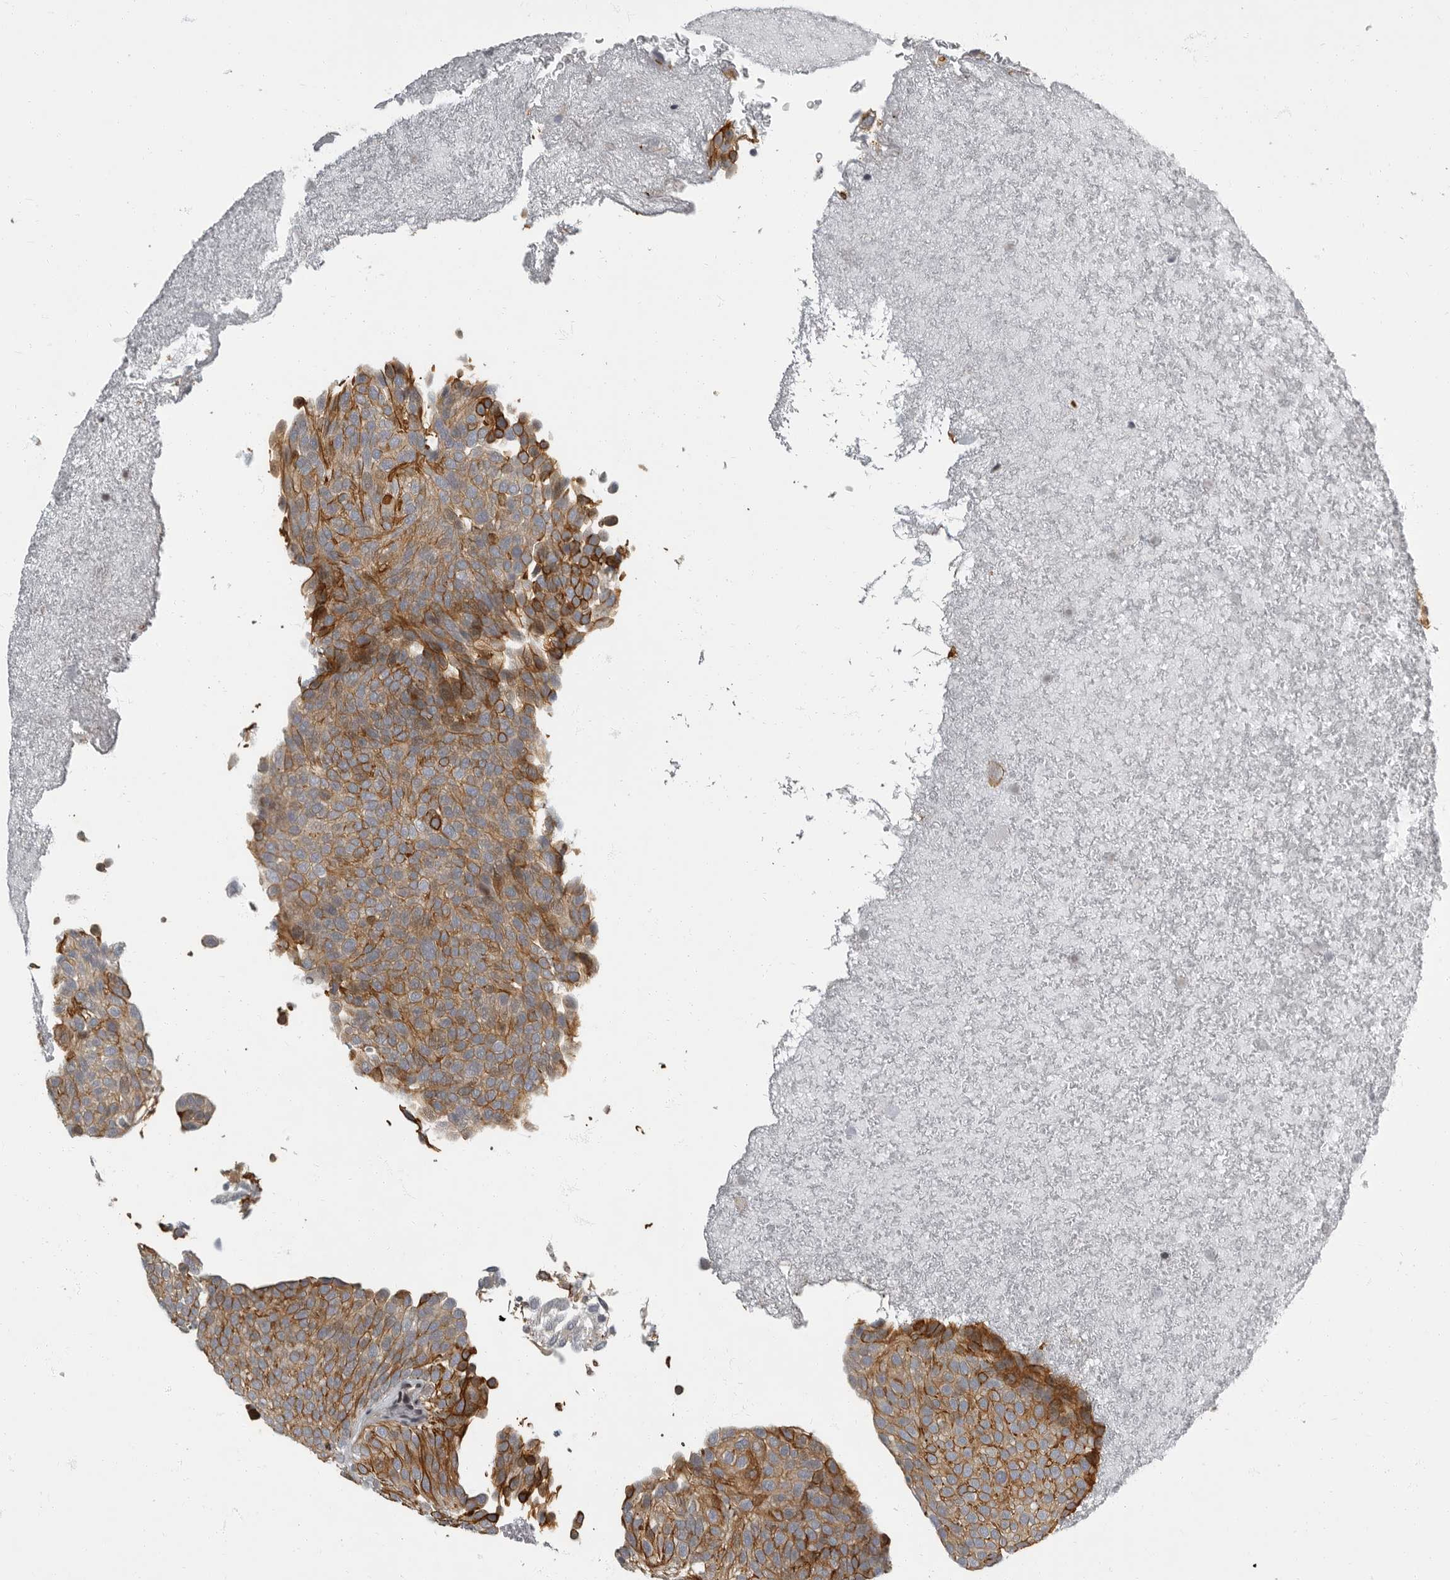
{"staining": {"intensity": "moderate", "quantity": "25%-75%", "location": "cytoplasmic/membranous"}, "tissue": "urothelial cancer", "cell_type": "Tumor cells", "image_type": "cancer", "snomed": [{"axis": "morphology", "description": "Urothelial carcinoma, Low grade"}, {"axis": "topography", "description": "Urinary bladder"}], "caption": "Low-grade urothelial carcinoma stained with DAB (3,3'-diaminobenzidine) immunohistochemistry (IHC) reveals medium levels of moderate cytoplasmic/membranous expression in approximately 25%-75% of tumor cells.", "gene": "EVI5", "patient": {"sex": "male", "age": 78}}